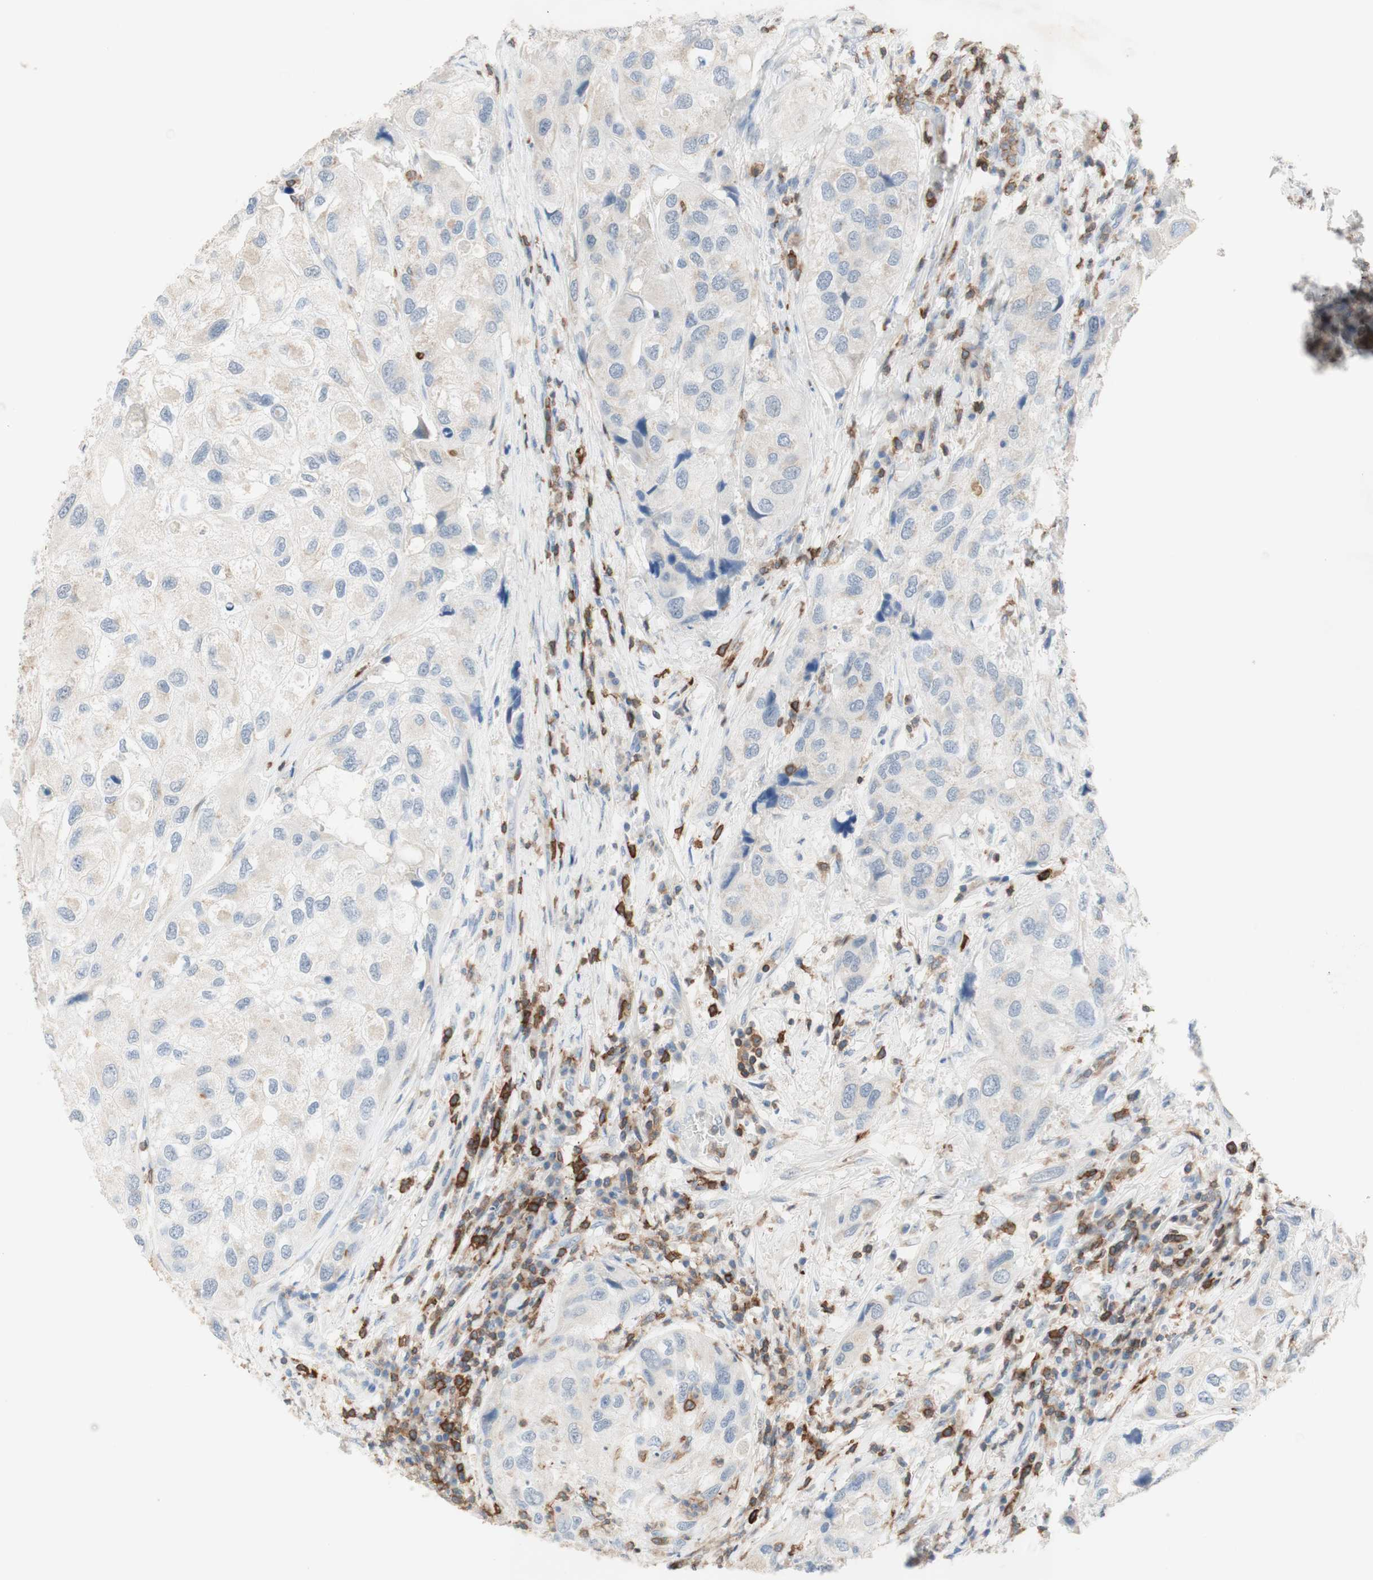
{"staining": {"intensity": "weak", "quantity": "<25%", "location": "cytoplasmic/membranous"}, "tissue": "urothelial cancer", "cell_type": "Tumor cells", "image_type": "cancer", "snomed": [{"axis": "morphology", "description": "Urothelial carcinoma, High grade"}, {"axis": "topography", "description": "Urinary bladder"}], "caption": "Immunohistochemistry histopathology image of neoplastic tissue: human urothelial cancer stained with DAB demonstrates no significant protein positivity in tumor cells.", "gene": "SPINK6", "patient": {"sex": "female", "age": 64}}